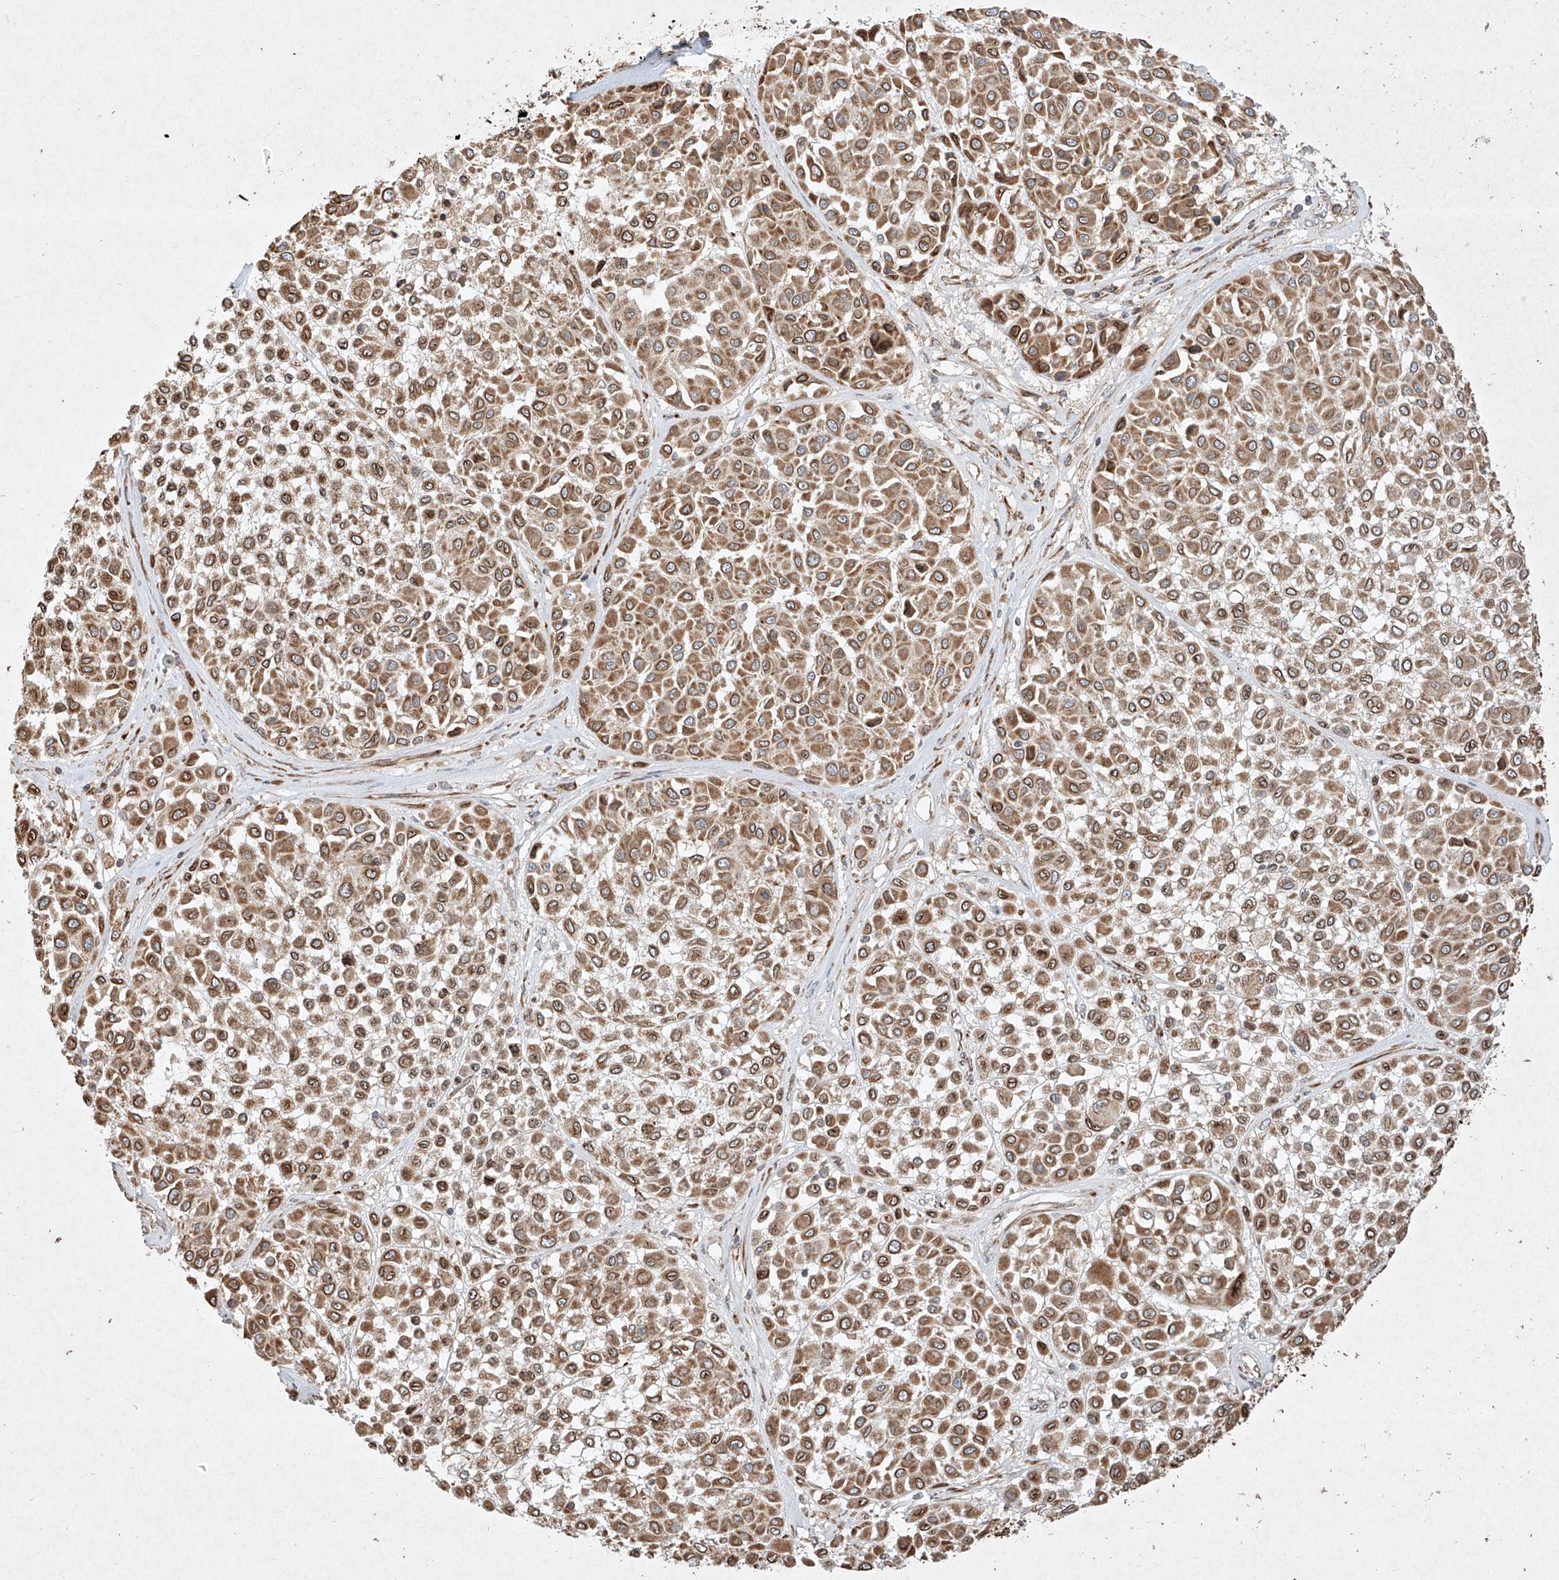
{"staining": {"intensity": "moderate", "quantity": ">75%", "location": "cytoplasmic/membranous"}, "tissue": "melanoma", "cell_type": "Tumor cells", "image_type": "cancer", "snomed": [{"axis": "morphology", "description": "Malignant melanoma, Metastatic site"}, {"axis": "topography", "description": "Soft tissue"}], "caption": "DAB (3,3'-diaminobenzidine) immunohistochemical staining of human melanoma exhibits moderate cytoplasmic/membranous protein positivity in about >75% of tumor cells. (brown staining indicates protein expression, while blue staining denotes nuclei).", "gene": "SEMA3B", "patient": {"sex": "male", "age": 41}}